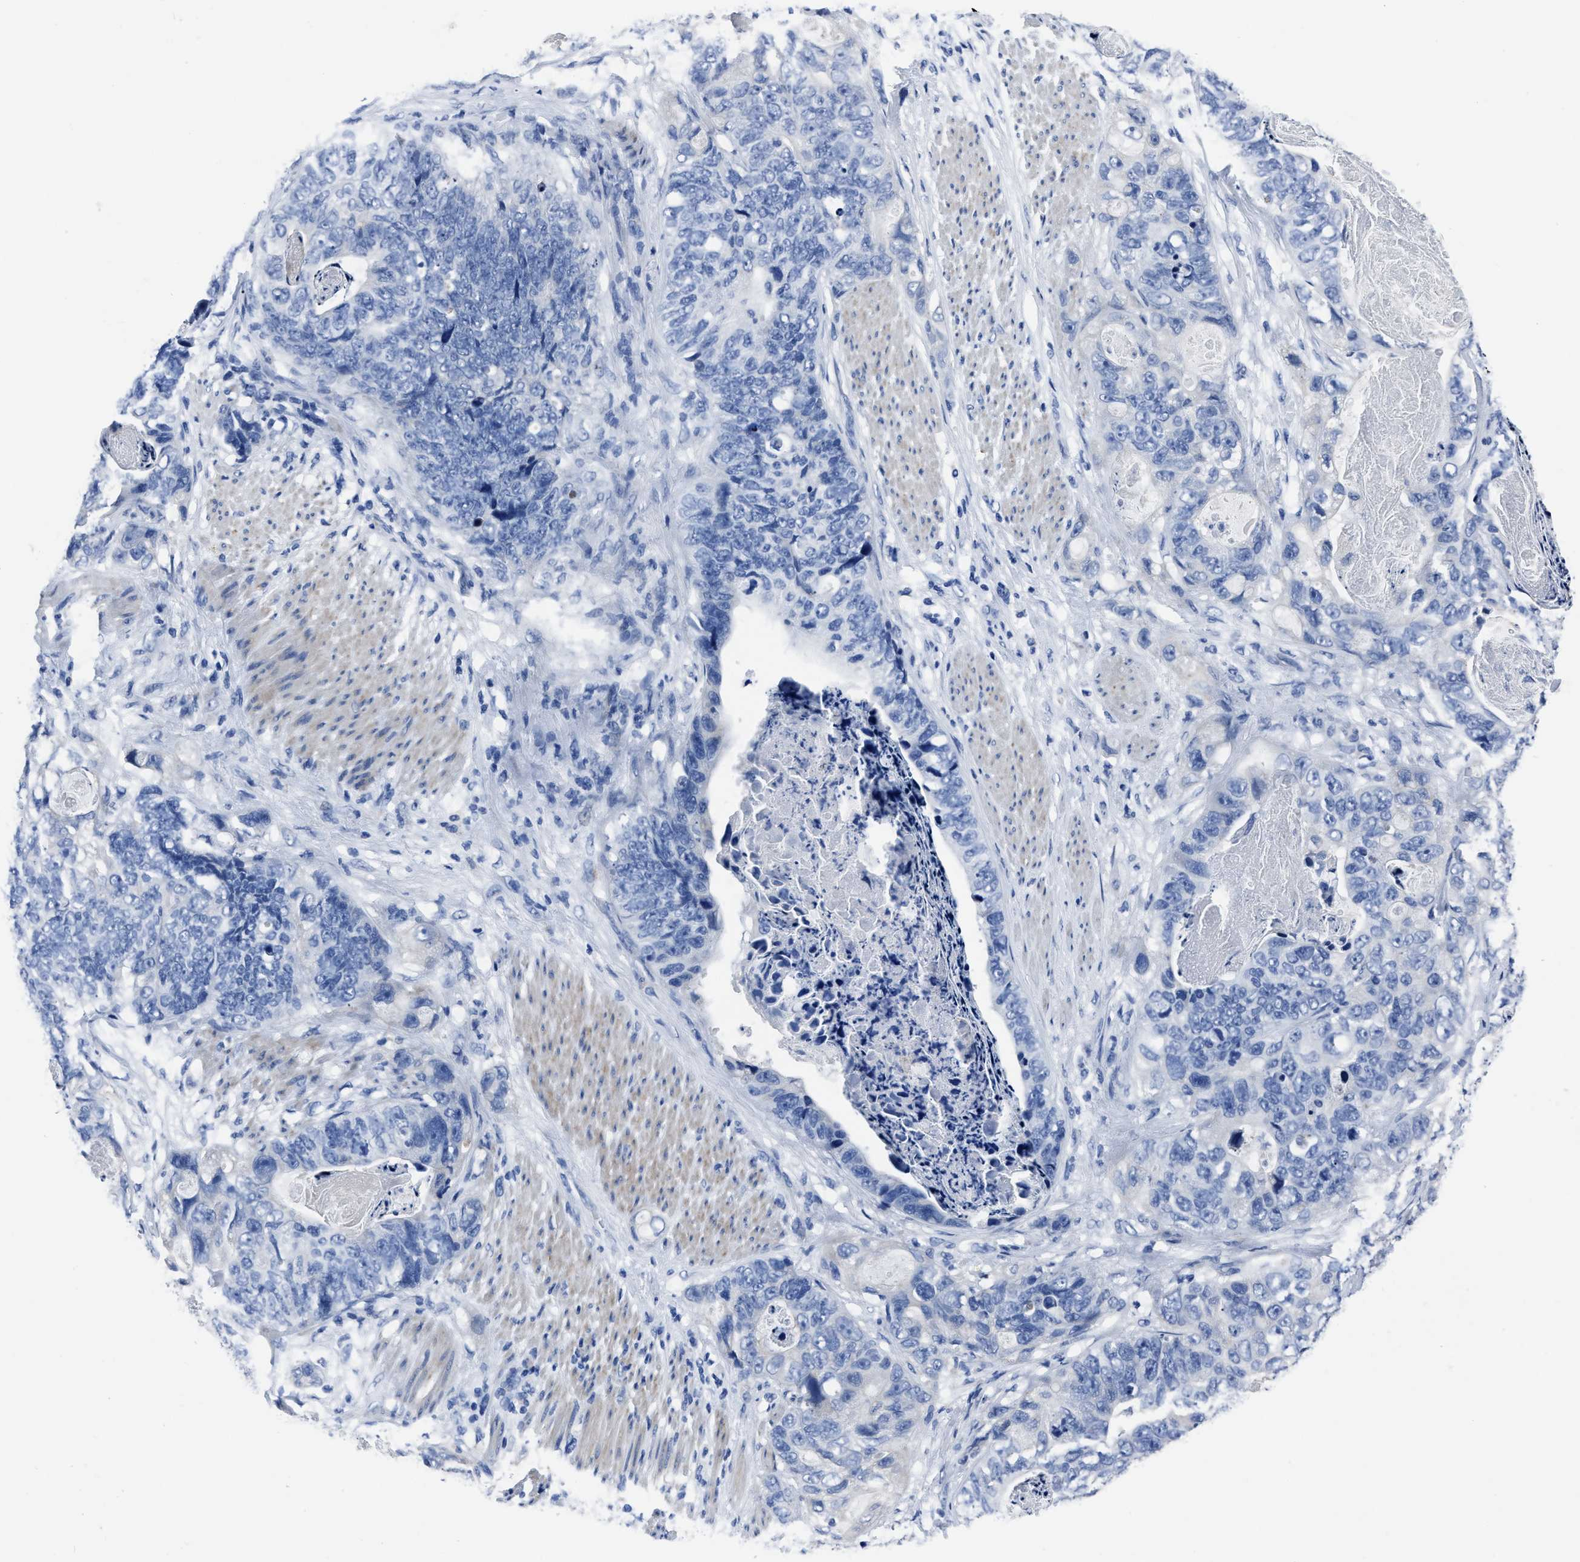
{"staining": {"intensity": "negative", "quantity": "none", "location": "none"}, "tissue": "stomach cancer", "cell_type": "Tumor cells", "image_type": "cancer", "snomed": [{"axis": "morphology", "description": "Adenocarcinoma, NOS"}, {"axis": "topography", "description": "Stomach"}], "caption": "This is a micrograph of IHC staining of adenocarcinoma (stomach), which shows no positivity in tumor cells.", "gene": "MOV10L1", "patient": {"sex": "female", "age": 89}}